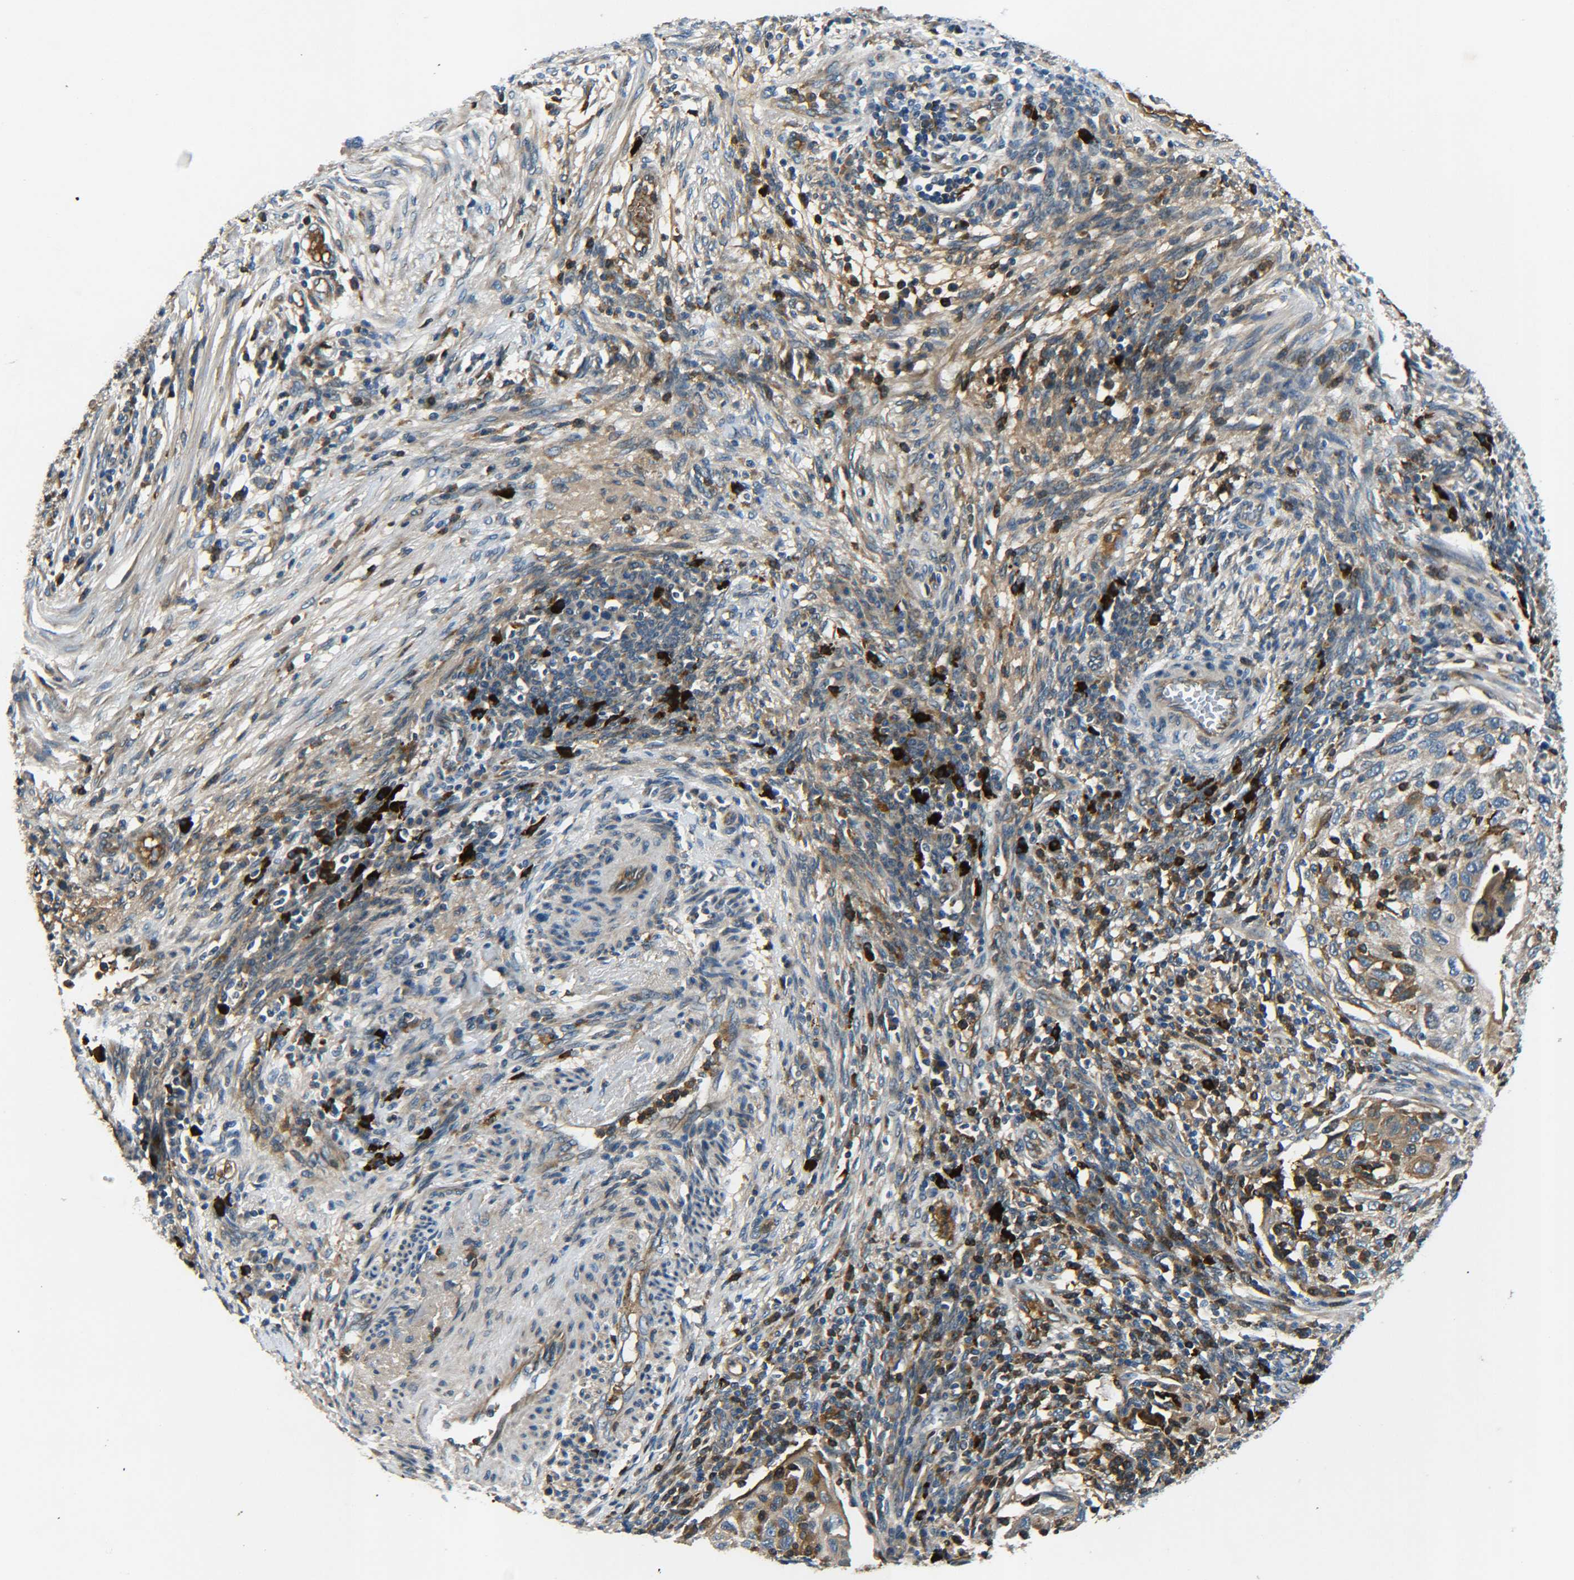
{"staining": {"intensity": "moderate", "quantity": "25%-75%", "location": "cytoplasmic/membranous"}, "tissue": "cervical cancer", "cell_type": "Tumor cells", "image_type": "cancer", "snomed": [{"axis": "morphology", "description": "Squamous cell carcinoma, NOS"}, {"axis": "topography", "description": "Cervix"}], "caption": "Immunohistochemistry (IHC) image of neoplastic tissue: human cervical cancer (squamous cell carcinoma) stained using immunohistochemistry reveals medium levels of moderate protein expression localized specifically in the cytoplasmic/membranous of tumor cells, appearing as a cytoplasmic/membranous brown color.", "gene": "RAB1B", "patient": {"sex": "female", "age": 70}}